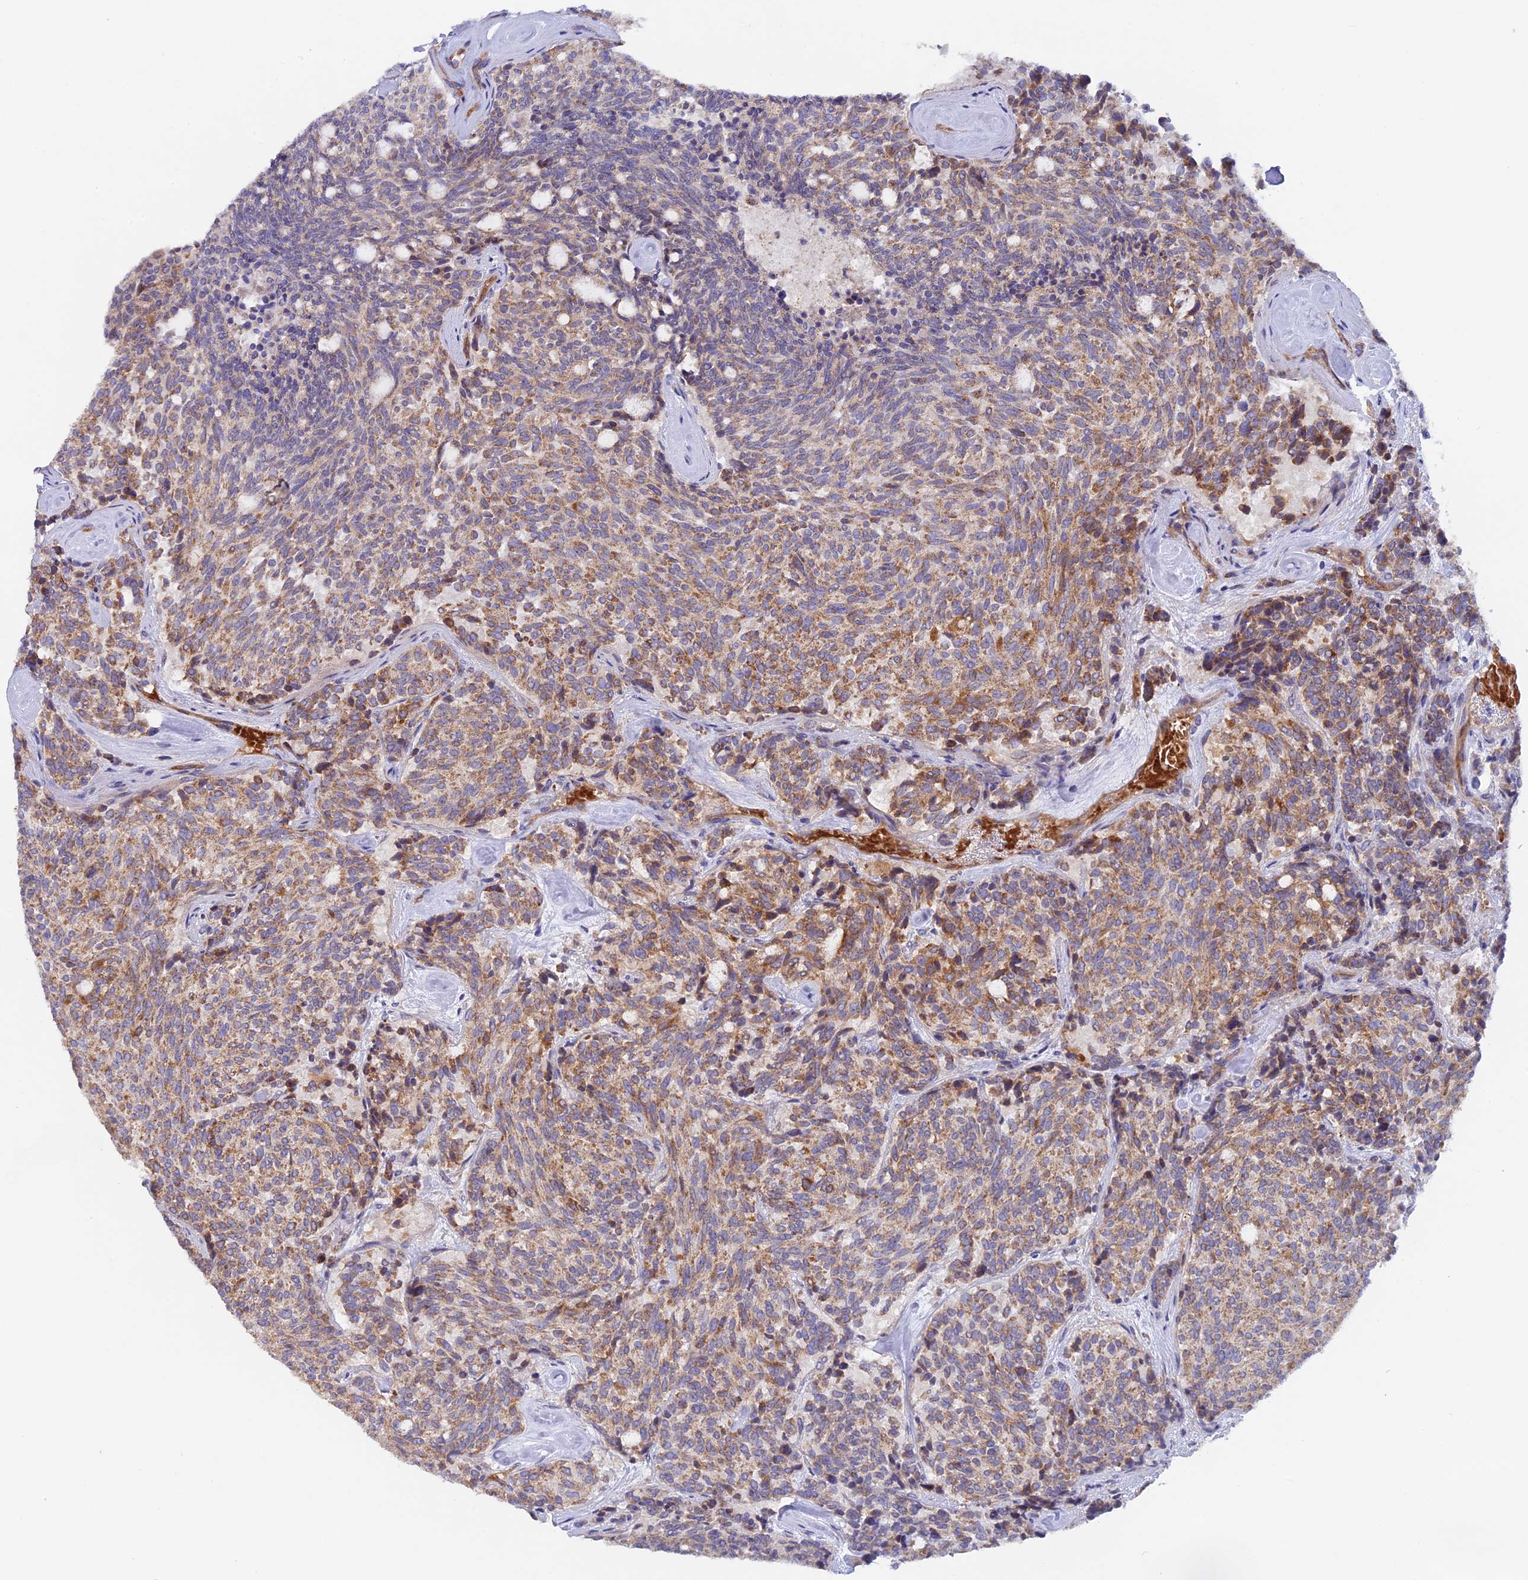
{"staining": {"intensity": "moderate", "quantity": ">75%", "location": "cytoplasmic/membranous"}, "tissue": "carcinoid", "cell_type": "Tumor cells", "image_type": "cancer", "snomed": [{"axis": "morphology", "description": "Carcinoid, malignant, NOS"}, {"axis": "topography", "description": "Pancreas"}], "caption": "Carcinoid stained with a brown dye exhibits moderate cytoplasmic/membranous positive expression in about >75% of tumor cells.", "gene": "DUS3L", "patient": {"sex": "female", "age": 54}}